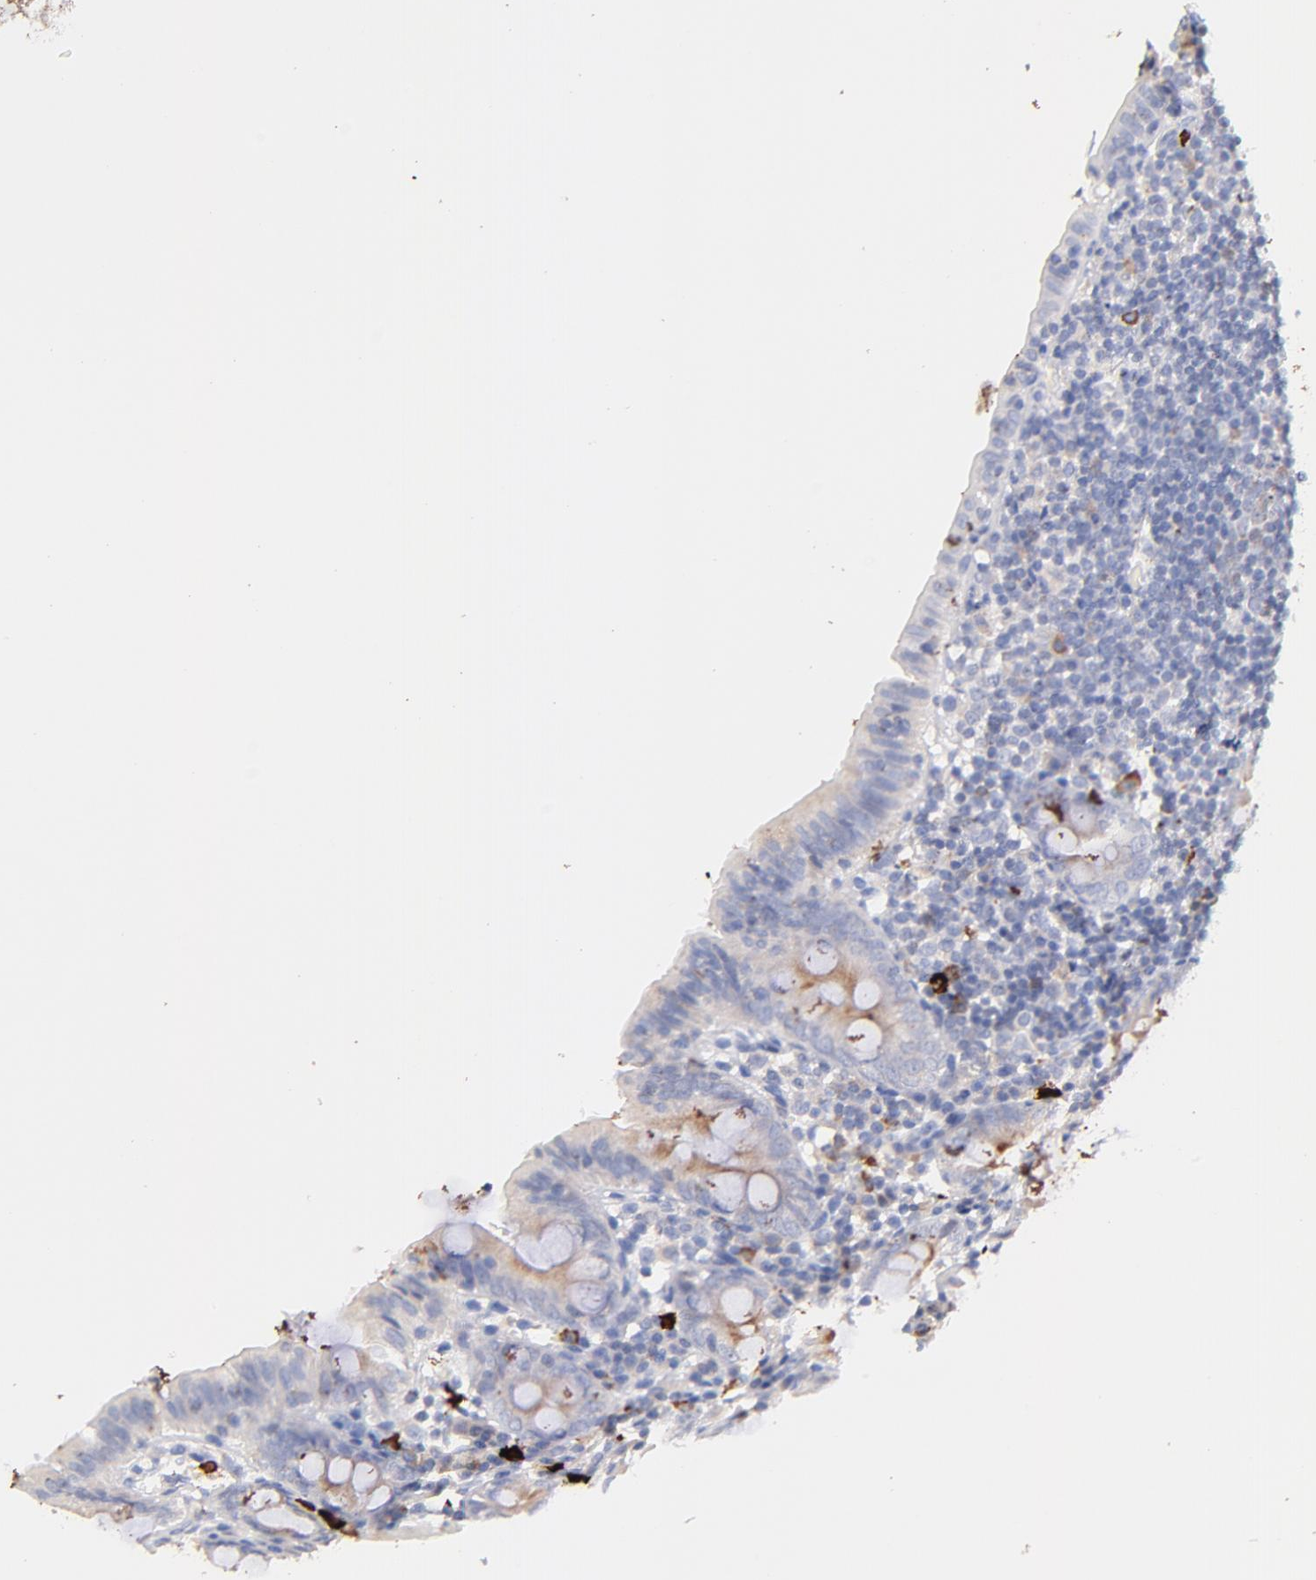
{"staining": {"intensity": "negative", "quantity": "none", "location": "none"}, "tissue": "appendix", "cell_type": "Glandular cells", "image_type": "normal", "snomed": [{"axis": "morphology", "description": "Normal tissue, NOS"}, {"axis": "topography", "description": "Appendix"}], "caption": "This is an immunohistochemistry (IHC) histopathology image of normal appendix. There is no staining in glandular cells.", "gene": "IGLV7", "patient": {"sex": "female", "age": 10}}